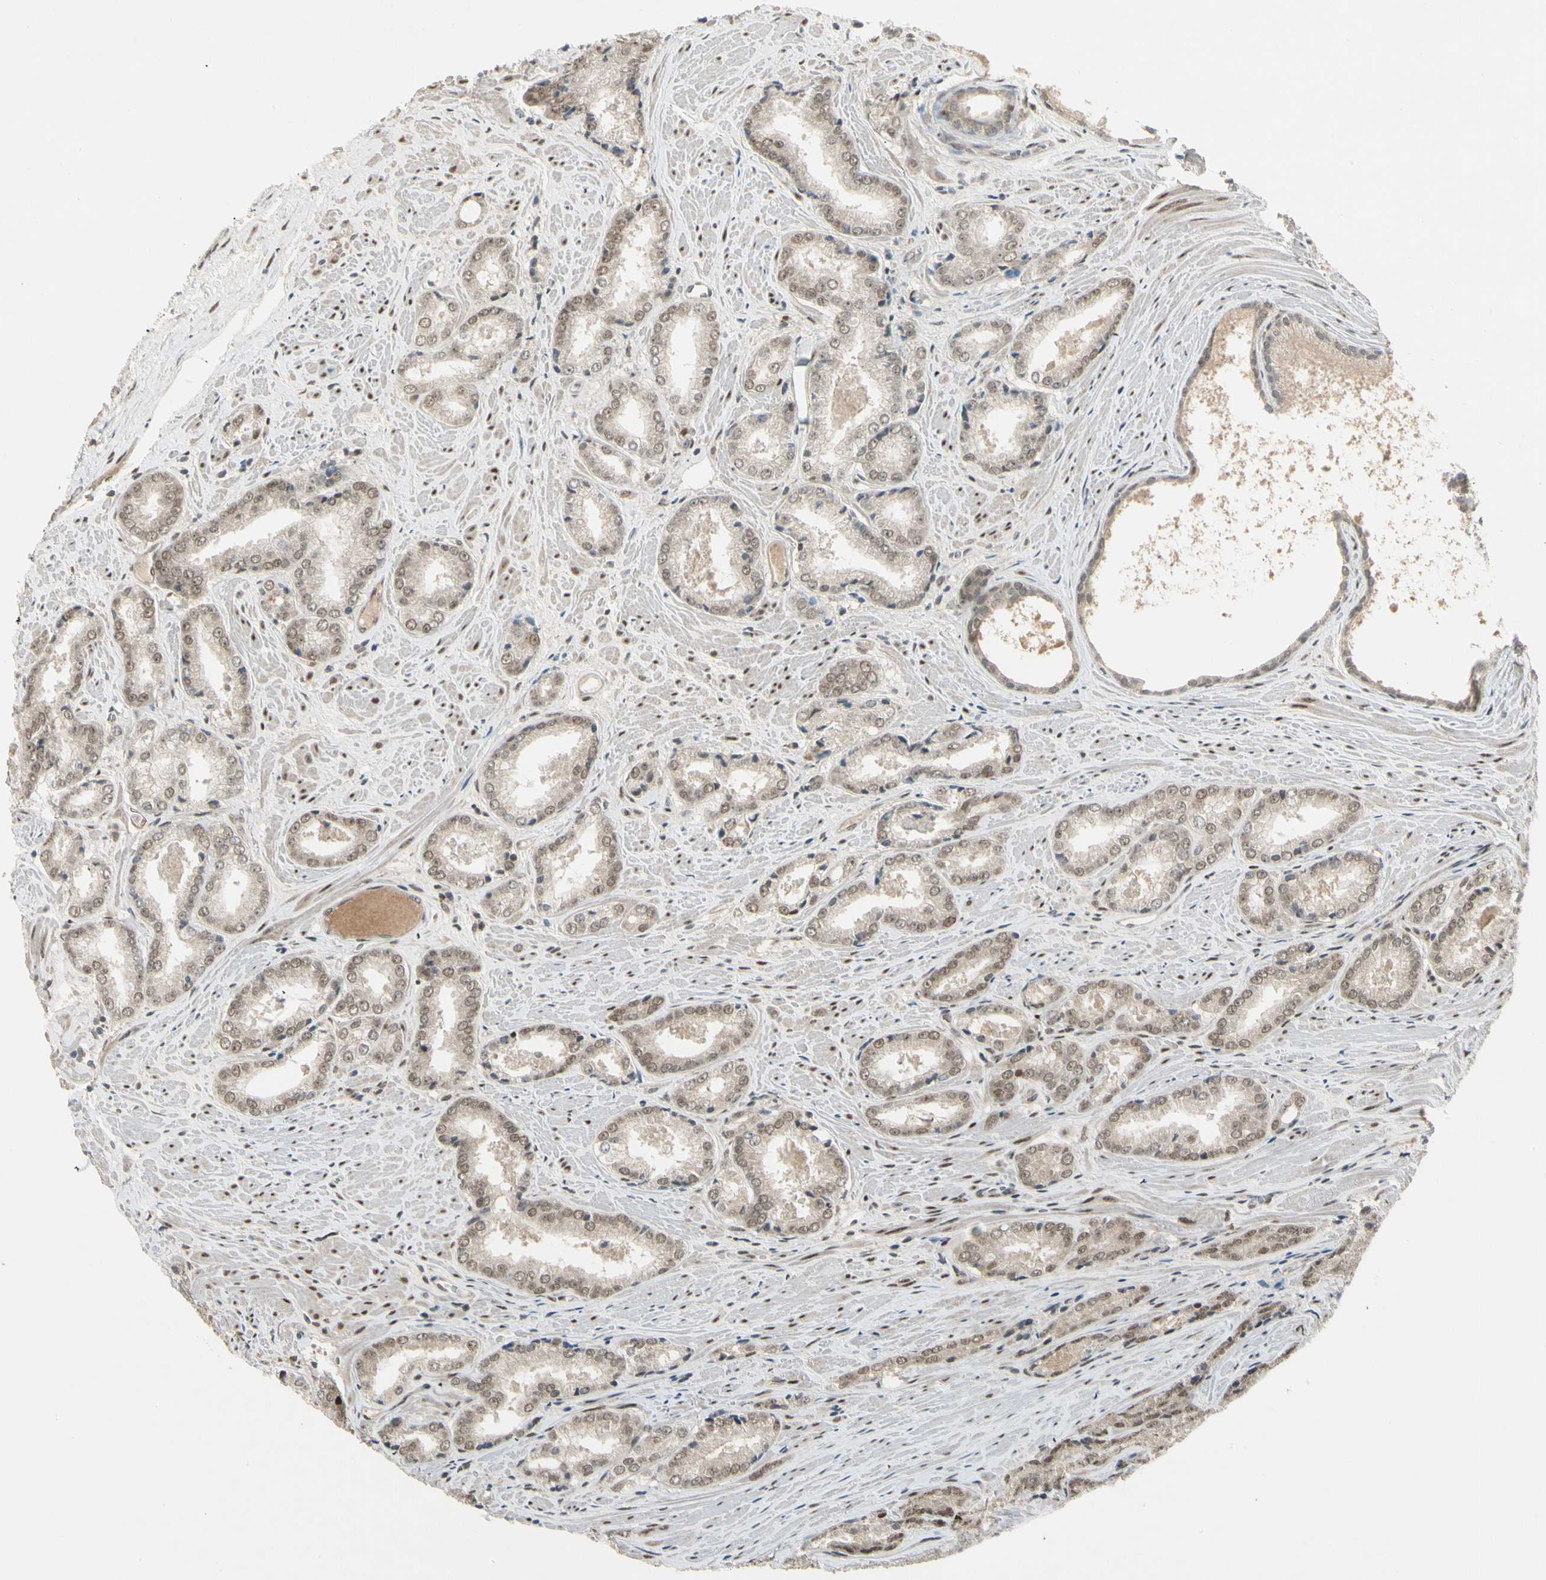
{"staining": {"intensity": "weak", "quantity": ">75%", "location": "nuclear"}, "tissue": "prostate cancer", "cell_type": "Tumor cells", "image_type": "cancer", "snomed": [{"axis": "morphology", "description": "Adenocarcinoma, Low grade"}, {"axis": "topography", "description": "Prostate"}], "caption": "A high-resolution photomicrograph shows IHC staining of prostate cancer, which demonstrates weak nuclear positivity in approximately >75% of tumor cells. (DAB IHC, brown staining for protein, blue staining for nuclei).", "gene": "GTF3A", "patient": {"sex": "male", "age": 64}}